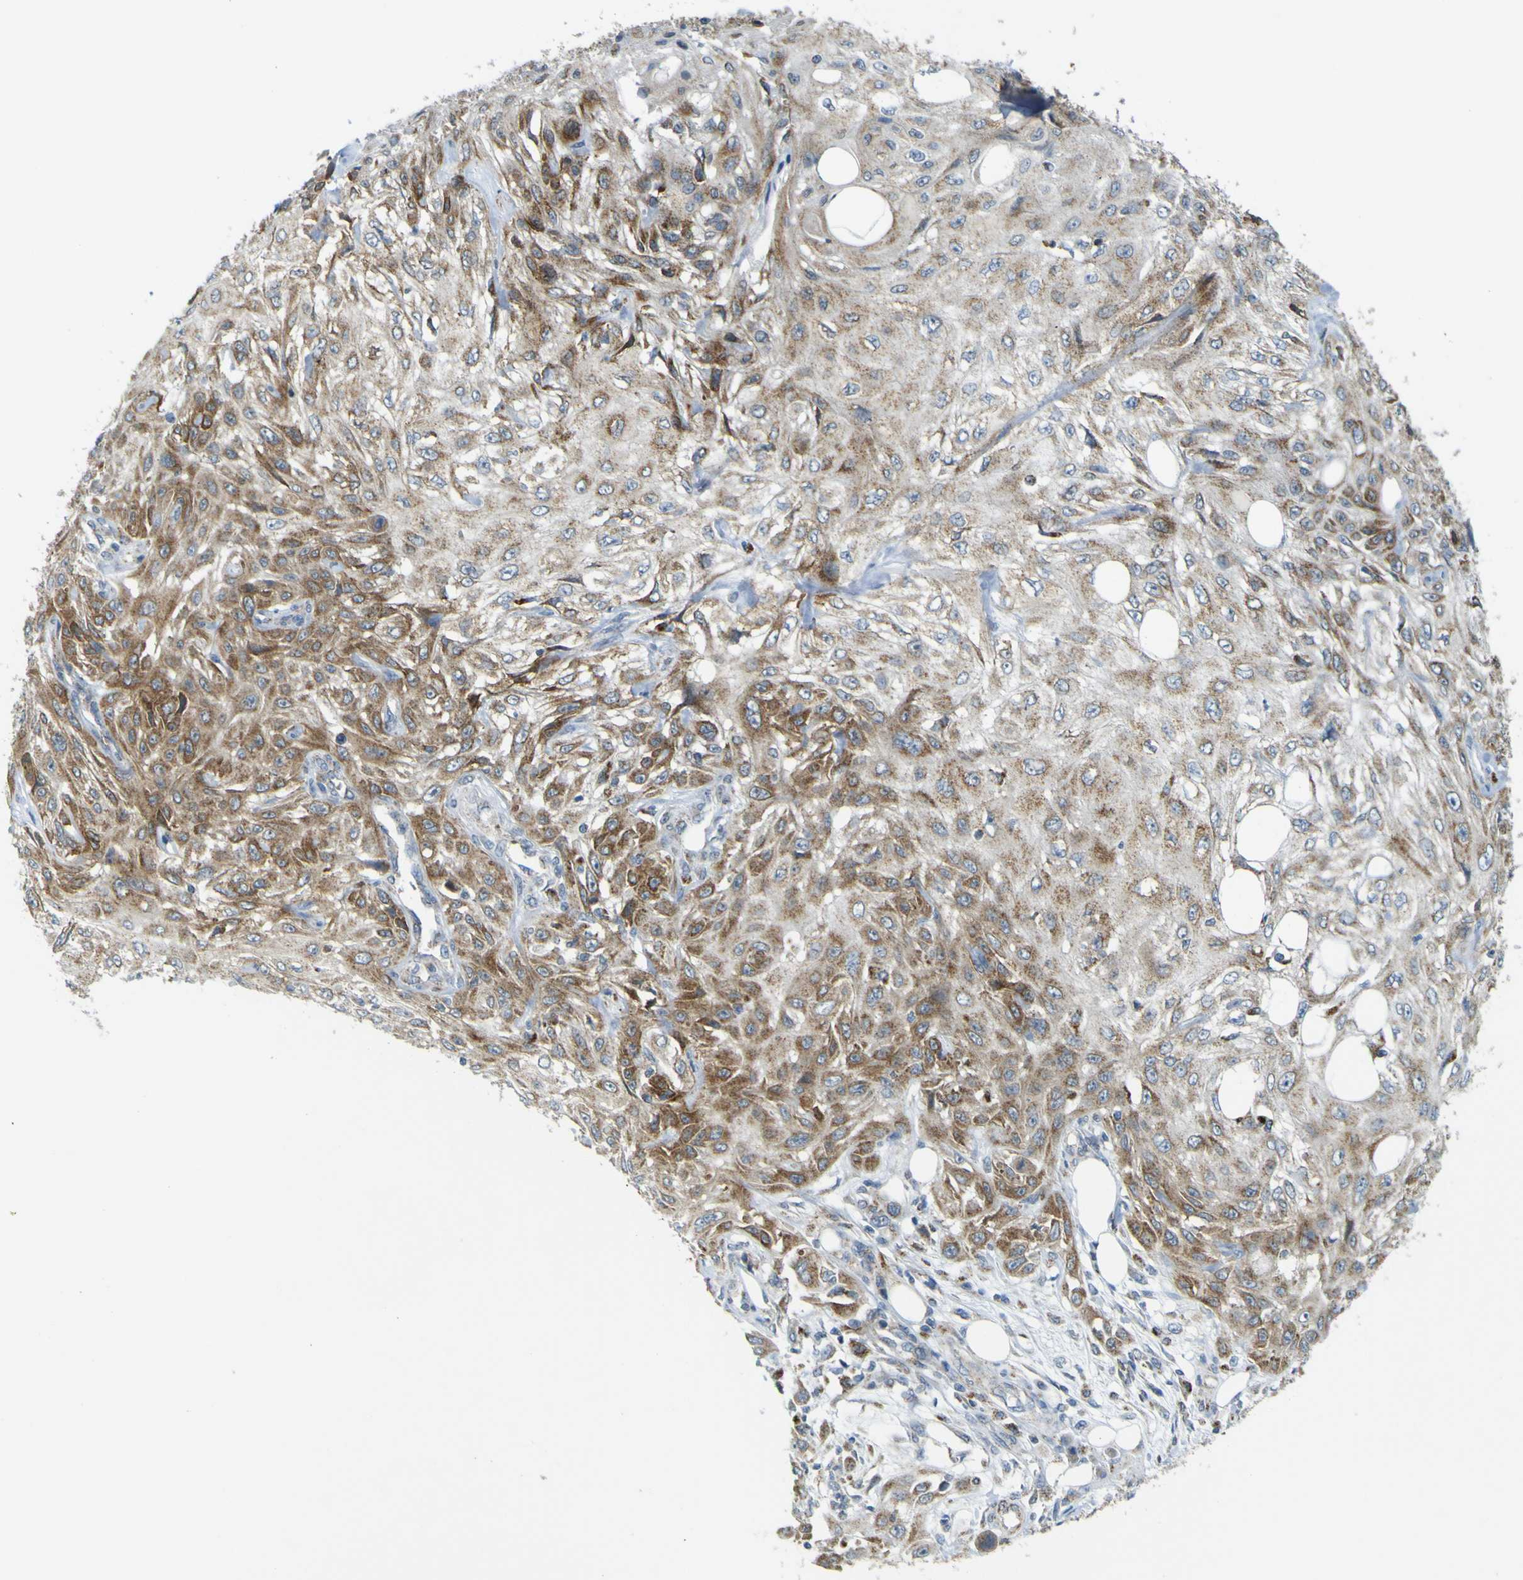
{"staining": {"intensity": "moderate", "quantity": ">75%", "location": "cytoplasmic/membranous"}, "tissue": "skin cancer", "cell_type": "Tumor cells", "image_type": "cancer", "snomed": [{"axis": "morphology", "description": "Squamous cell carcinoma, NOS"}, {"axis": "topography", "description": "Skin"}], "caption": "Immunohistochemistry (DAB) staining of skin cancer (squamous cell carcinoma) displays moderate cytoplasmic/membranous protein positivity in approximately >75% of tumor cells.", "gene": "ACBD5", "patient": {"sex": "male", "age": 75}}